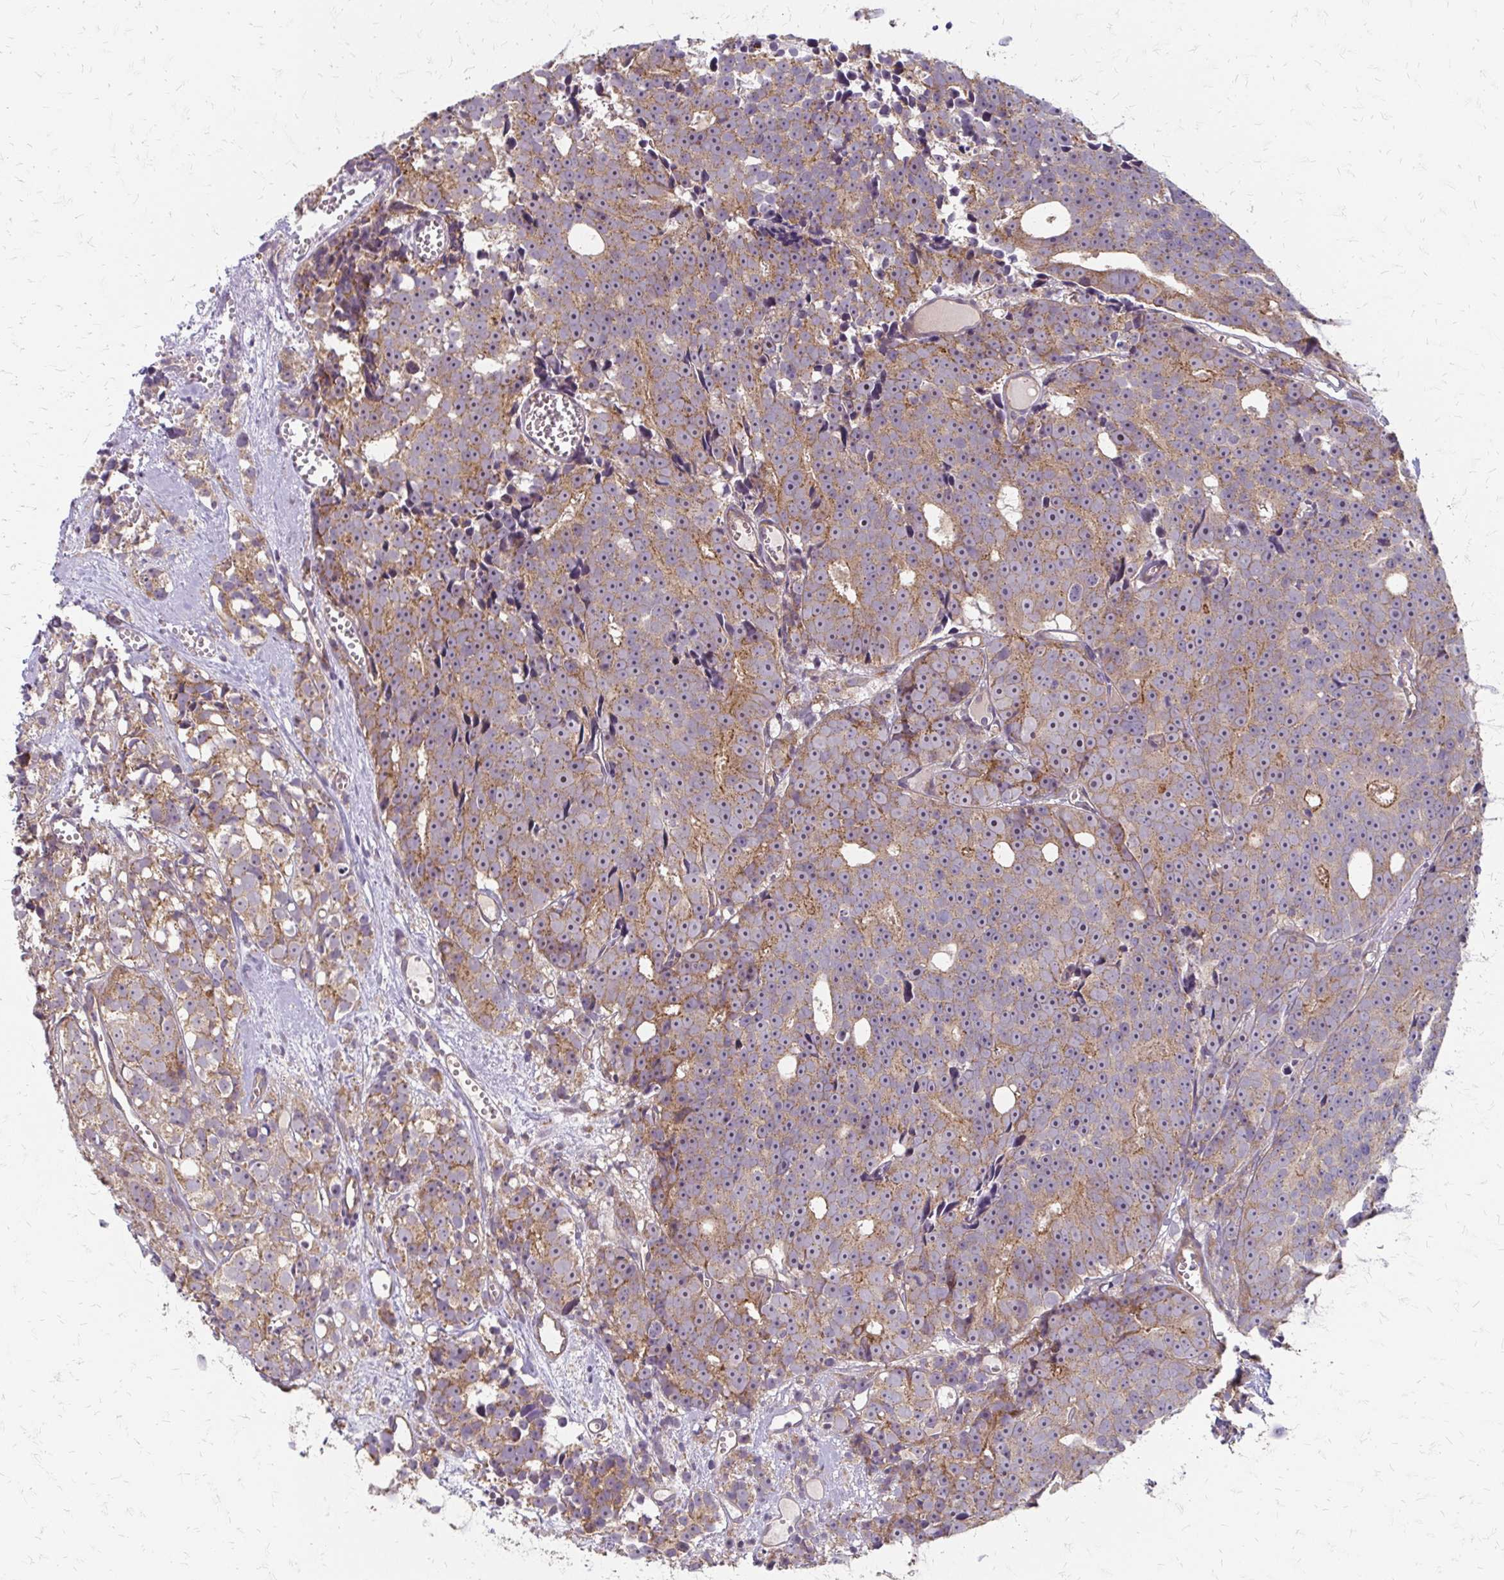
{"staining": {"intensity": "moderate", "quantity": ">75%", "location": "cytoplasmic/membranous"}, "tissue": "prostate cancer", "cell_type": "Tumor cells", "image_type": "cancer", "snomed": [{"axis": "morphology", "description": "Adenocarcinoma, High grade"}, {"axis": "topography", "description": "Prostate"}], "caption": "Immunohistochemistry (DAB) staining of human prostate cancer exhibits moderate cytoplasmic/membranous protein positivity in about >75% of tumor cells.", "gene": "ZNF383", "patient": {"sex": "male", "age": 77}}